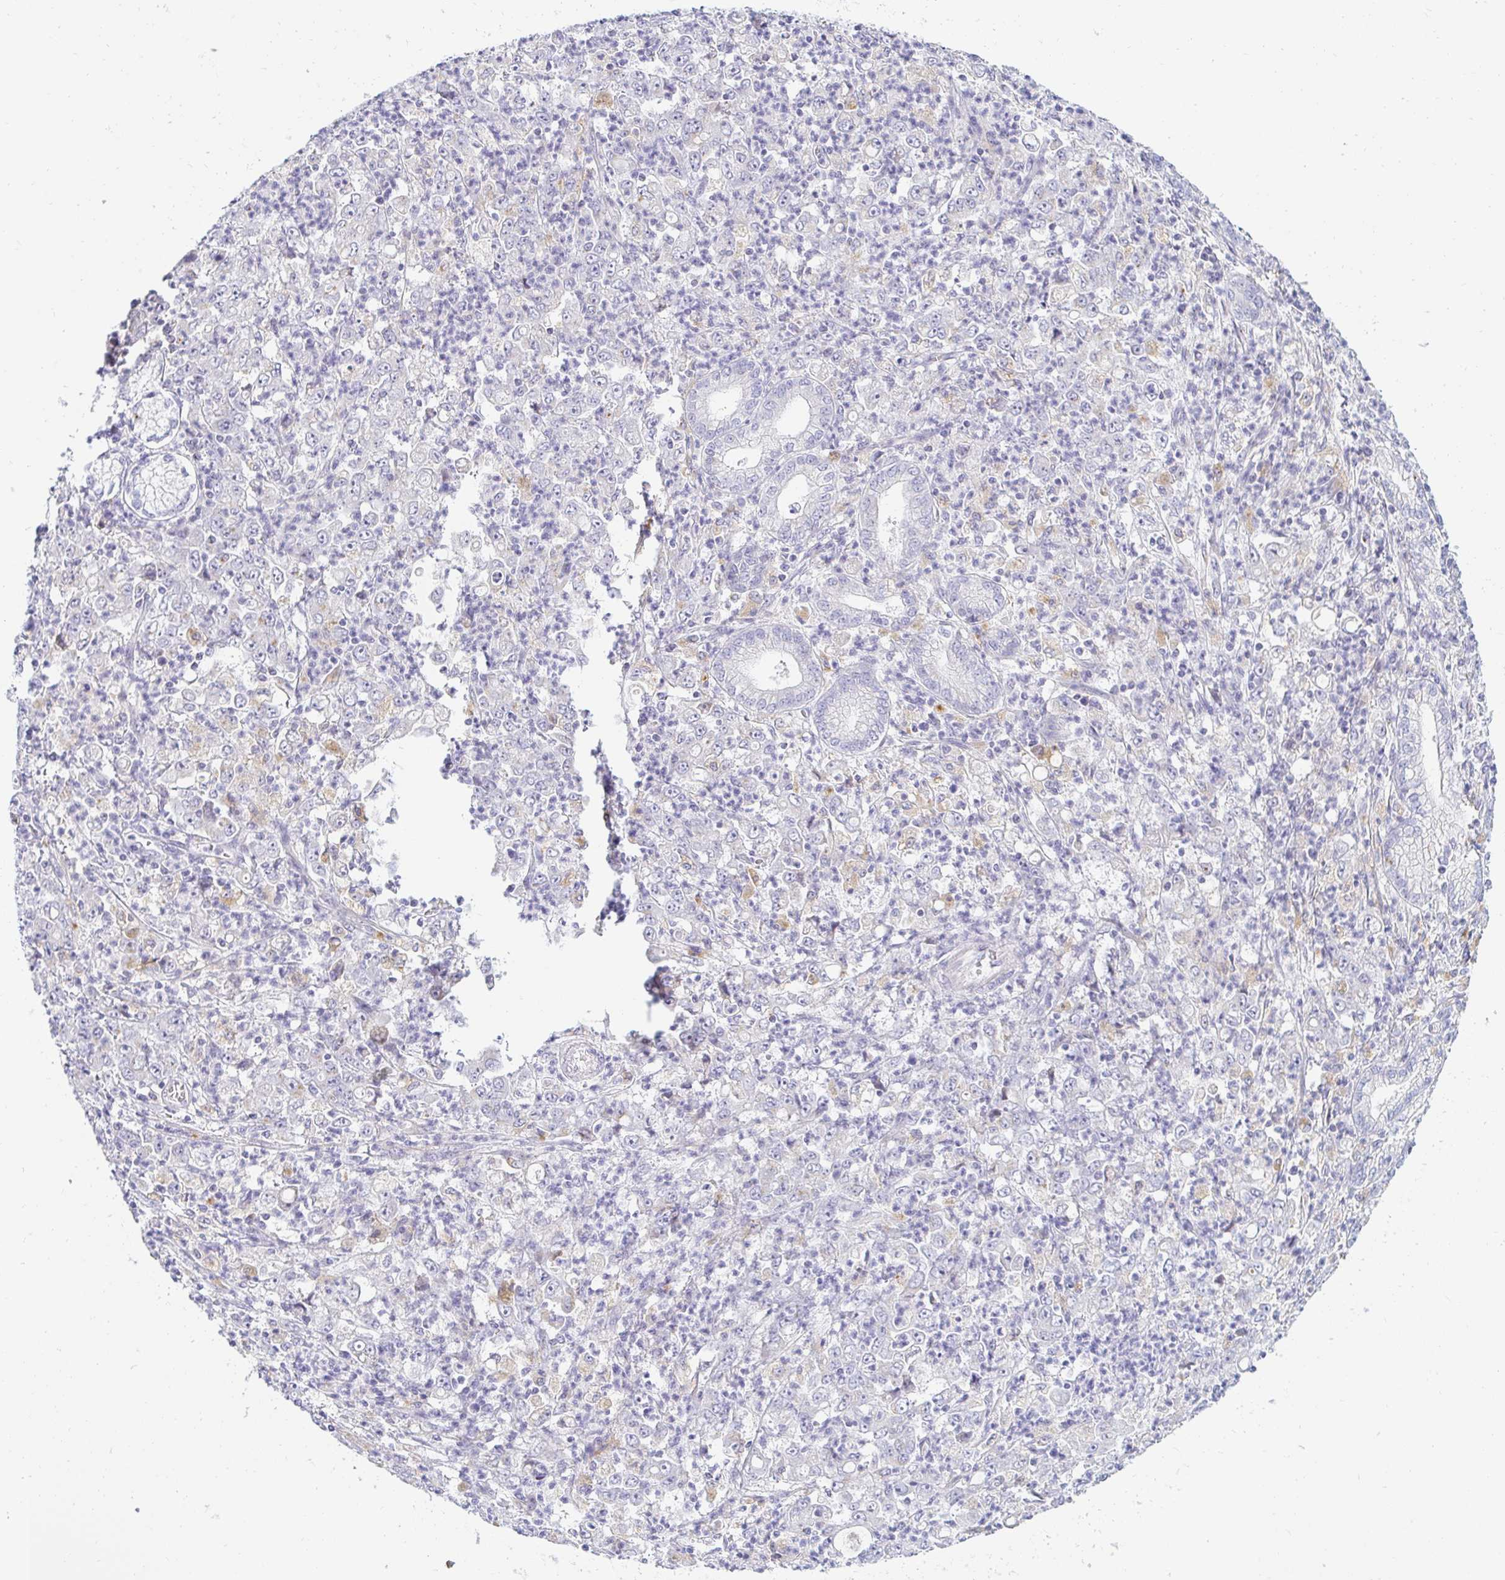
{"staining": {"intensity": "negative", "quantity": "none", "location": "none"}, "tissue": "stomach cancer", "cell_type": "Tumor cells", "image_type": "cancer", "snomed": [{"axis": "morphology", "description": "Adenocarcinoma, NOS"}, {"axis": "topography", "description": "Stomach, lower"}], "caption": "Immunohistochemistry (IHC) histopathology image of neoplastic tissue: human stomach cancer (adenocarcinoma) stained with DAB demonstrates no significant protein staining in tumor cells.", "gene": "OR51D1", "patient": {"sex": "female", "age": 71}}